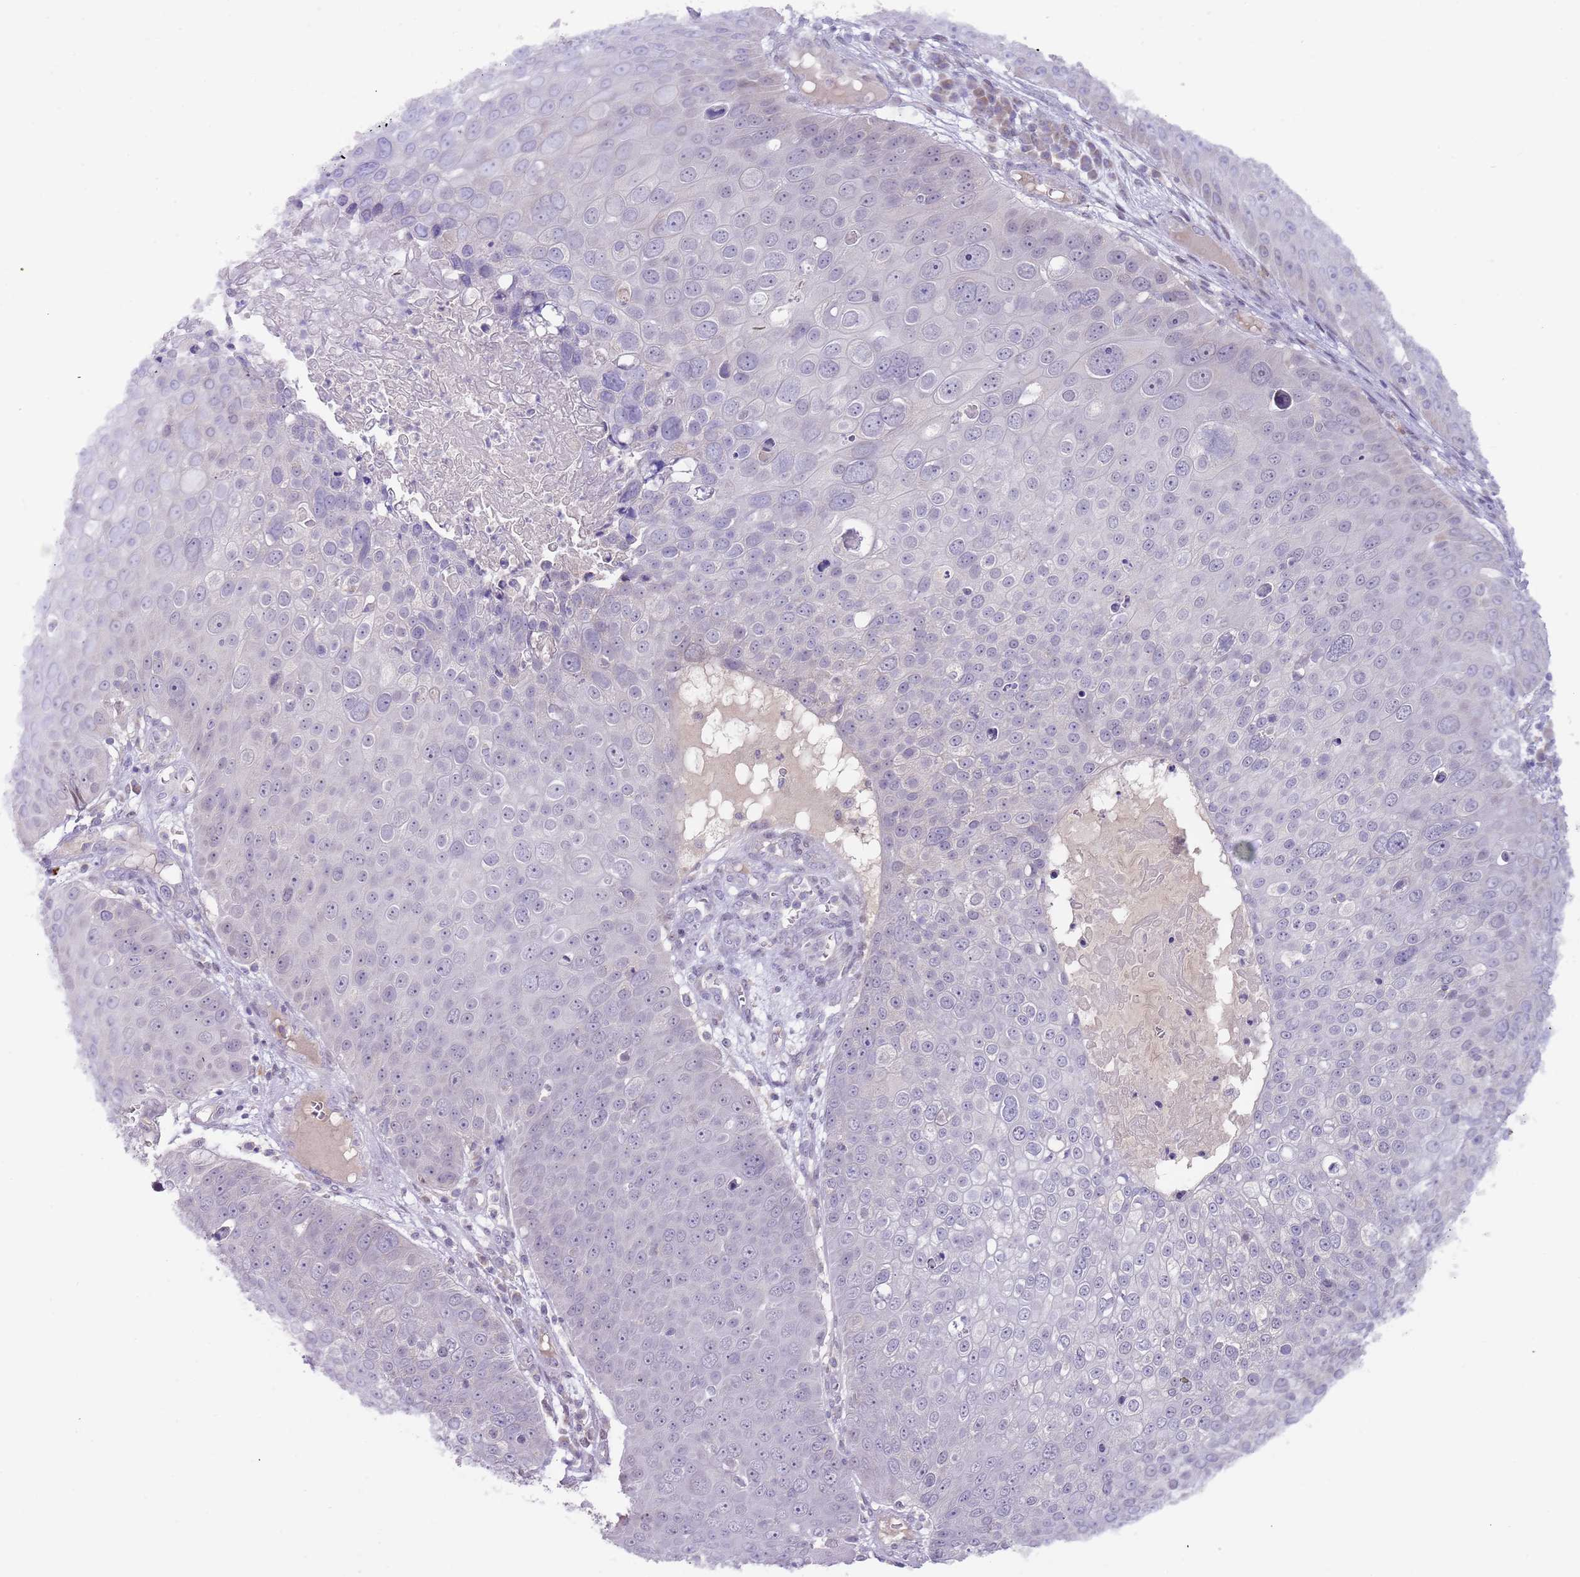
{"staining": {"intensity": "negative", "quantity": "none", "location": "none"}, "tissue": "skin cancer", "cell_type": "Tumor cells", "image_type": "cancer", "snomed": [{"axis": "morphology", "description": "Squamous cell carcinoma, NOS"}, {"axis": "topography", "description": "Skin"}], "caption": "The image demonstrates no significant positivity in tumor cells of skin cancer (squamous cell carcinoma).", "gene": "PRAC1", "patient": {"sex": "male", "age": 71}}